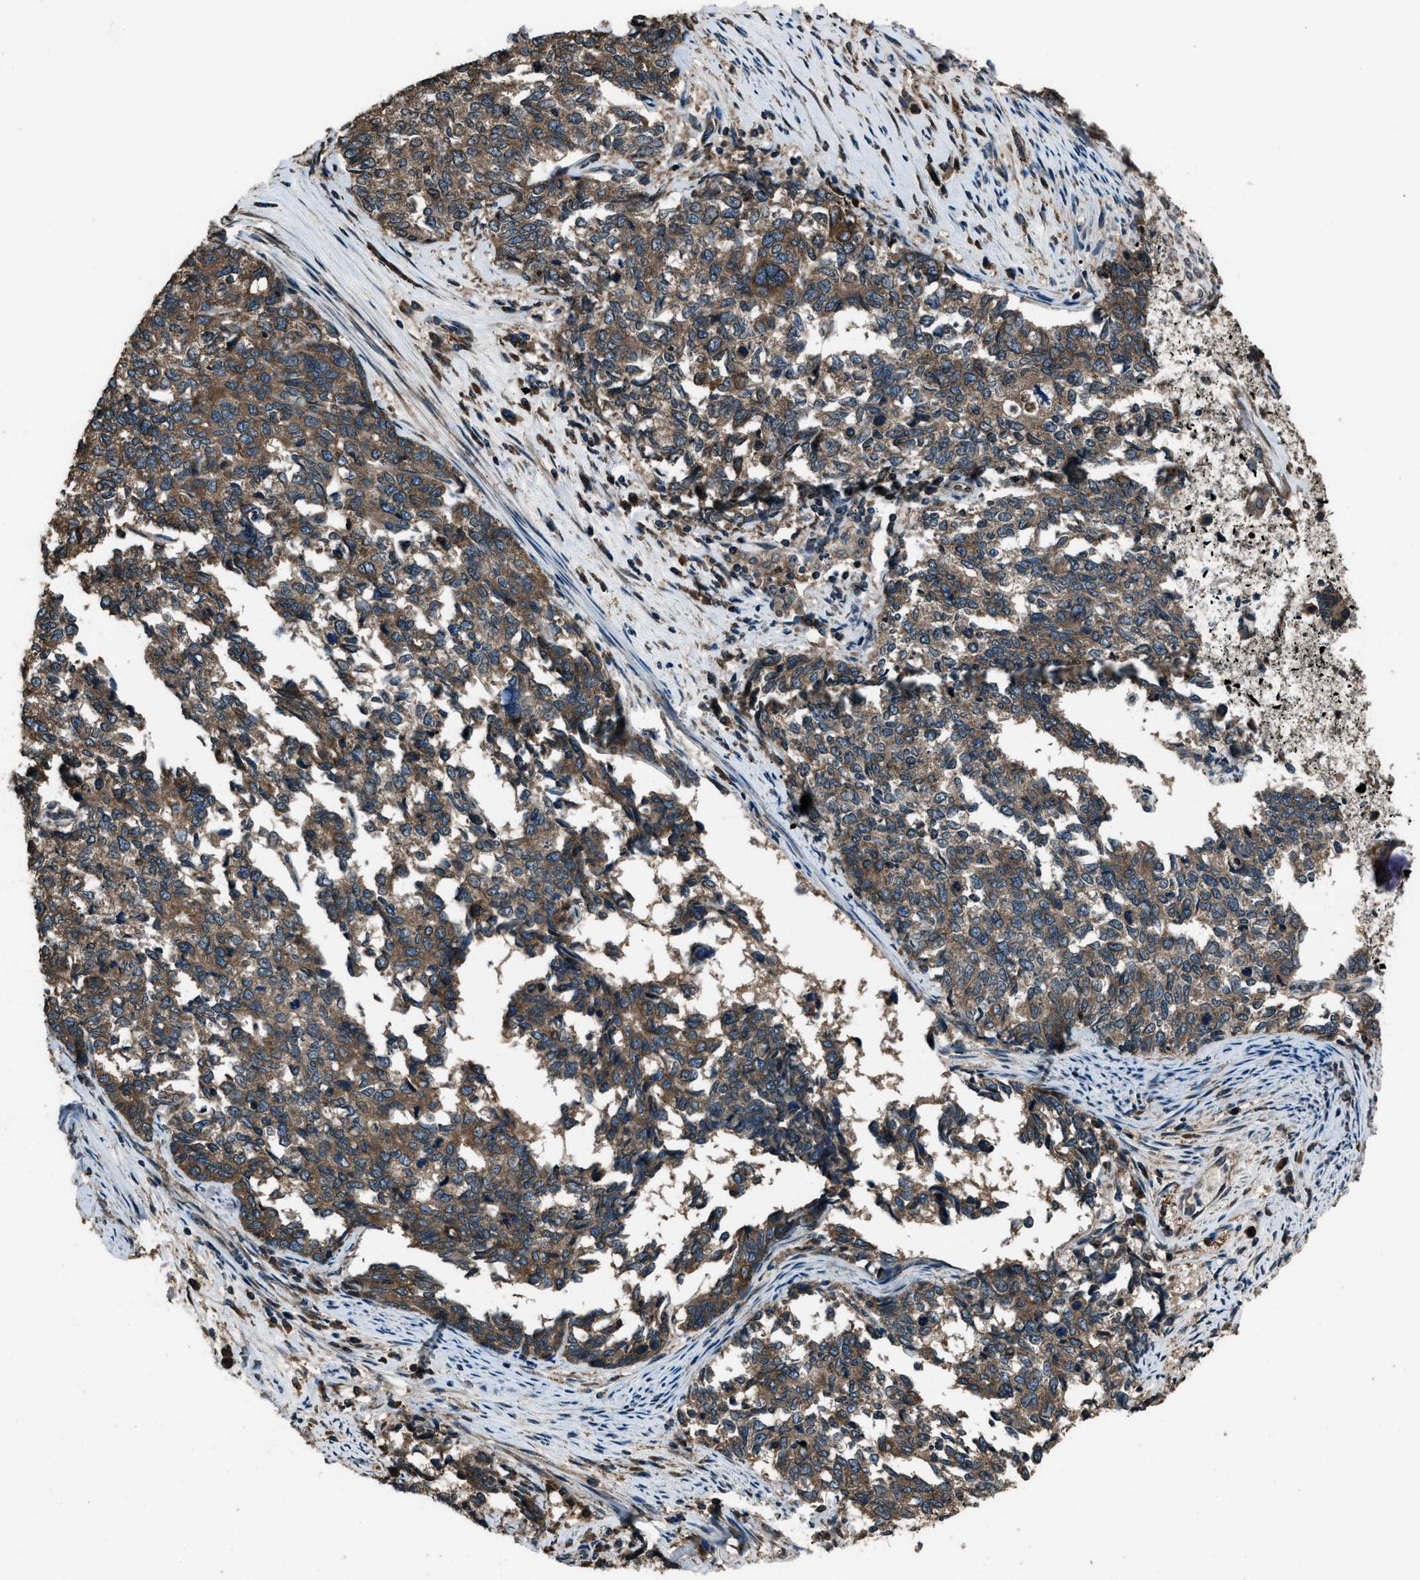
{"staining": {"intensity": "moderate", "quantity": ">75%", "location": "cytoplasmic/membranous"}, "tissue": "cervical cancer", "cell_type": "Tumor cells", "image_type": "cancer", "snomed": [{"axis": "morphology", "description": "Squamous cell carcinoma, NOS"}, {"axis": "topography", "description": "Cervix"}], "caption": "A high-resolution micrograph shows immunohistochemistry staining of cervical cancer (squamous cell carcinoma), which exhibits moderate cytoplasmic/membranous expression in about >75% of tumor cells.", "gene": "TRIM4", "patient": {"sex": "female", "age": 63}}